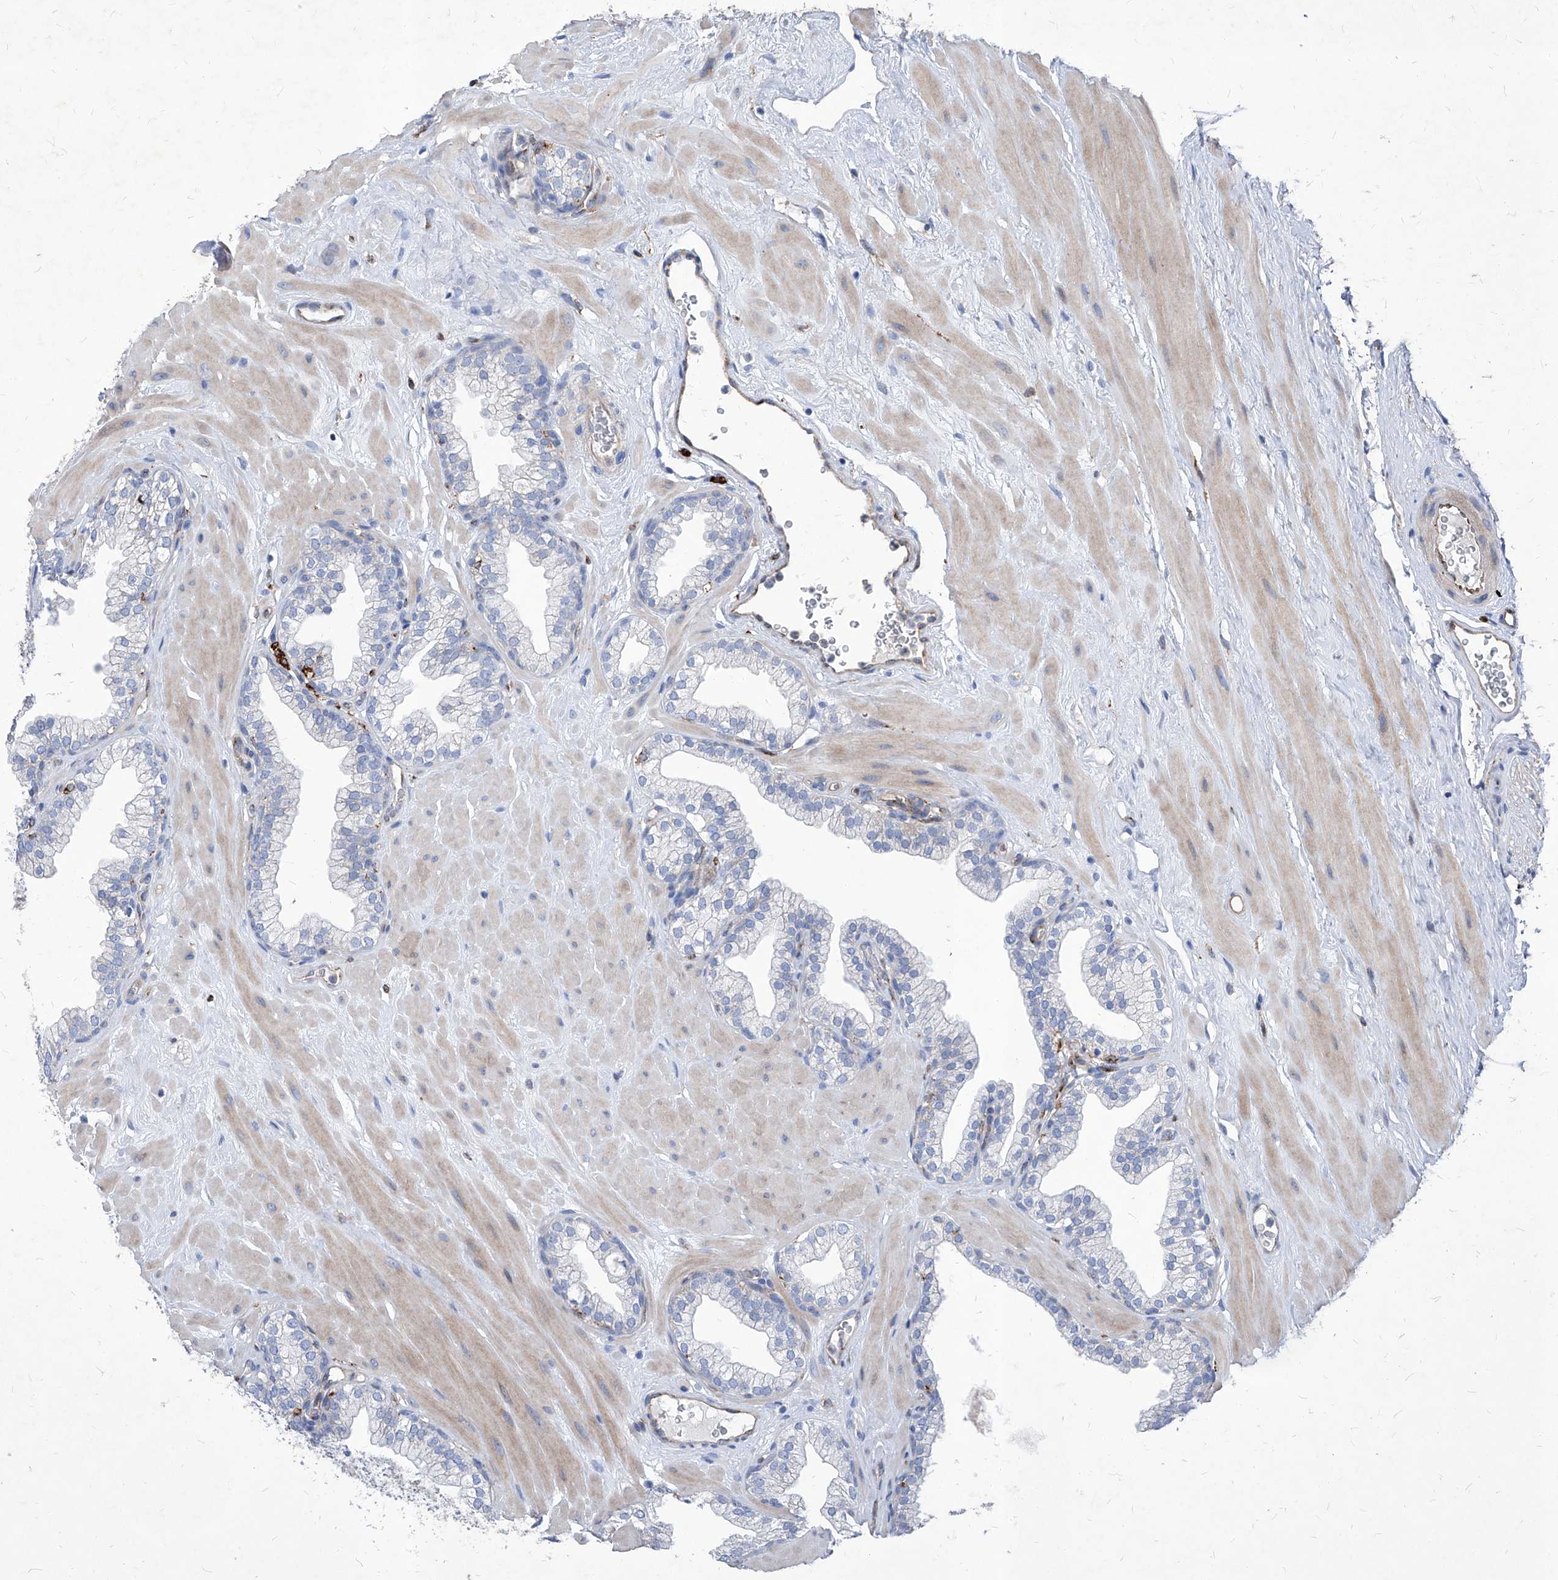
{"staining": {"intensity": "weak", "quantity": "<25%", "location": "cytoplasmic/membranous"}, "tissue": "prostate", "cell_type": "Glandular cells", "image_type": "normal", "snomed": [{"axis": "morphology", "description": "Normal tissue, NOS"}, {"axis": "morphology", "description": "Urothelial carcinoma, Low grade"}, {"axis": "topography", "description": "Urinary bladder"}, {"axis": "topography", "description": "Prostate"}], "caption": "Immunohistochemical staining of normal human prostate shows no significant expression in glandular cells. (Brightfield microscopy of DAB (3,3'-diaminobenzidine) immunohistochemistry at high magnification).", "gene": "UBOX5", "patient": {"sex": "male", "age": 60}}